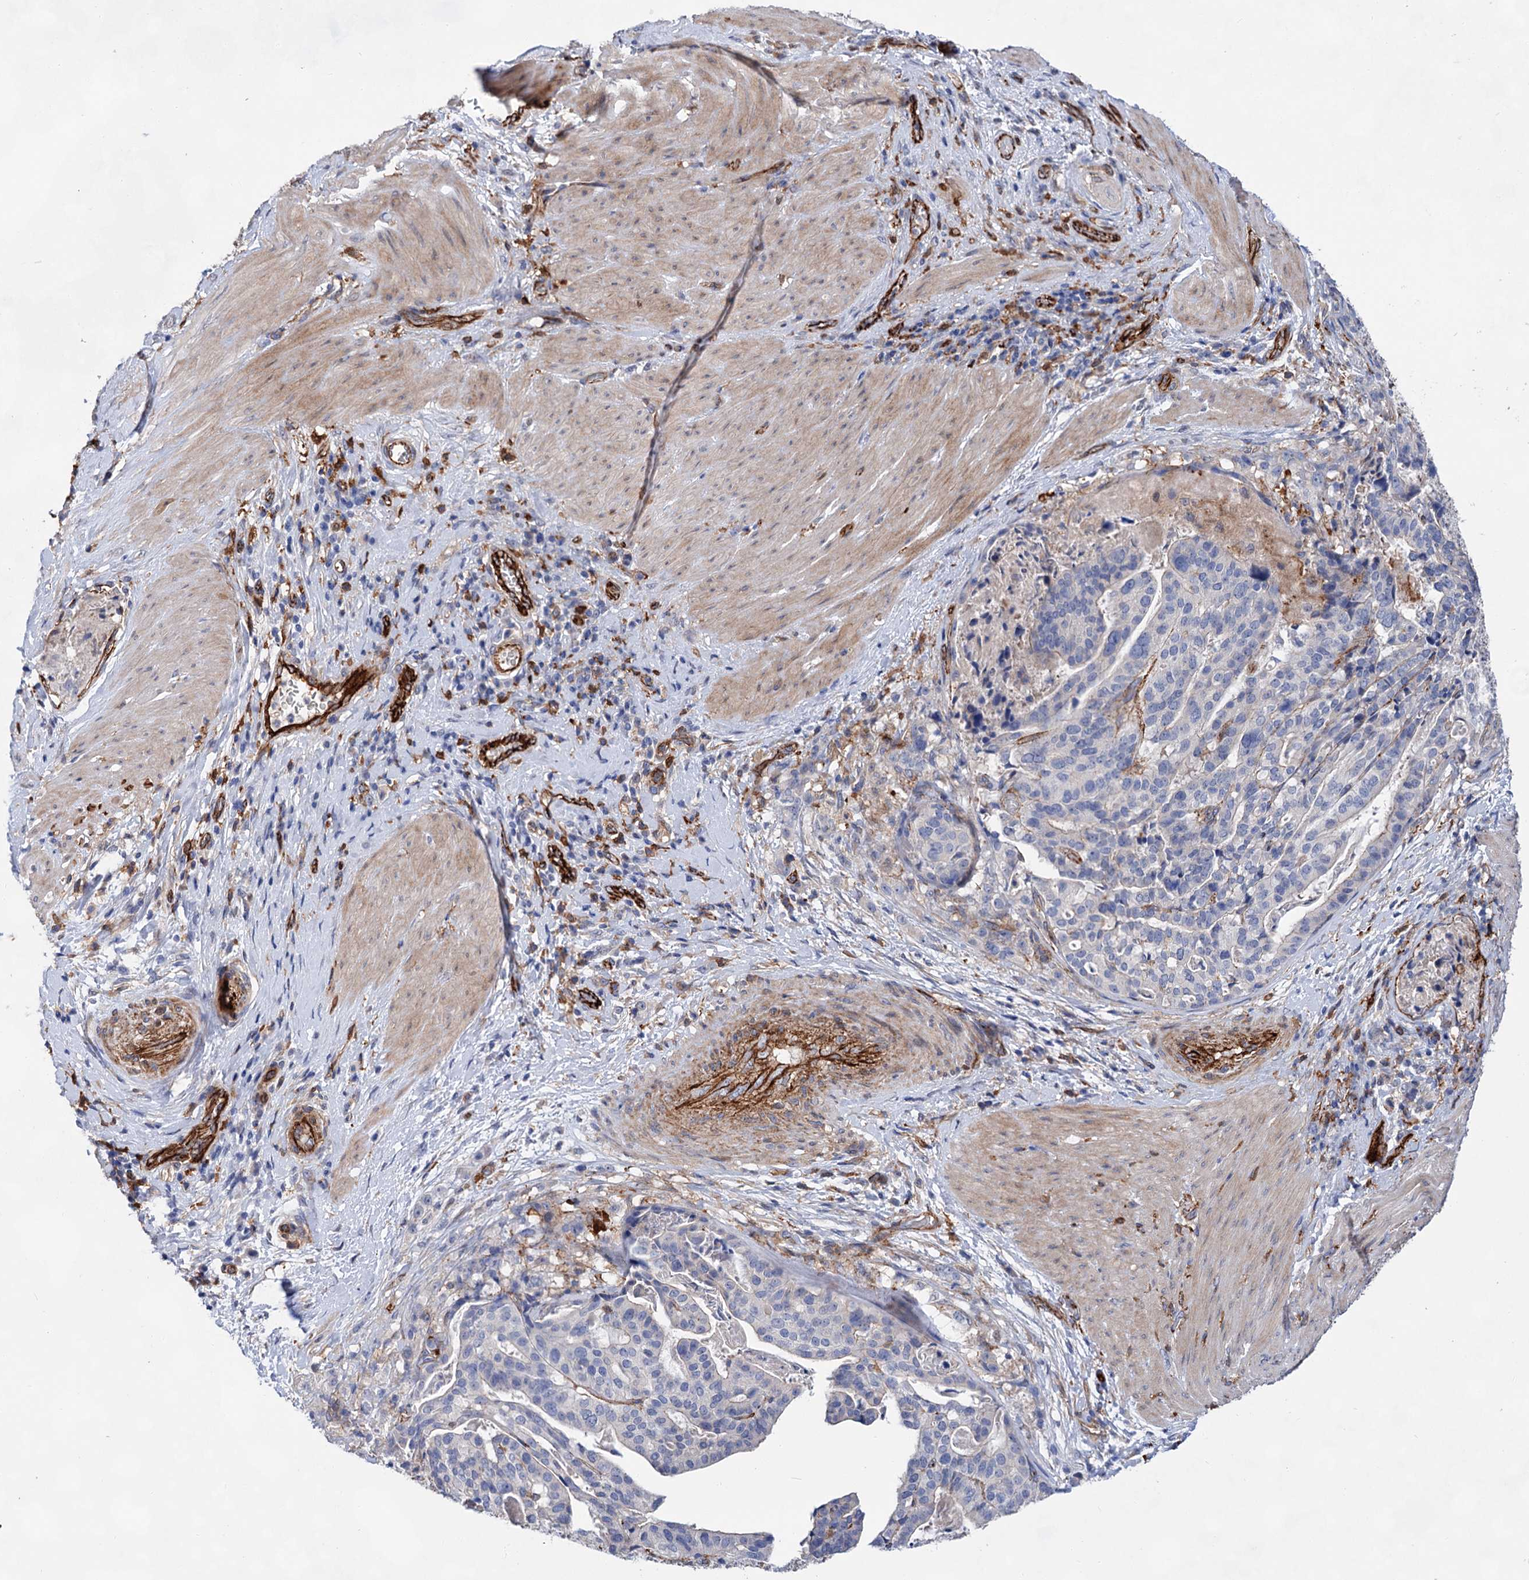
{"staining": {"intensity": "negative", "quantity": "none", "location": "none"}, "tissue": "stomach cancer", "cell_type": "Tumor cells", "image_type": "cancer", "snomed": [{"axis": "morphology", "description": "Adenocarcinoma, NOS"}, {"axis": "topography", "description": "Stomach"}], "caption": "The micrograph demonstrates no significant positivity in tumor cells of adenocarcinoma (stomach). (Stains: DAB immunohistochemistry with hematoxylin counter stain, Microscopy: brightfield microscopy at high magnification).", "gene": "TMTC3", "patient": {"sex": "male", "age": 48}}